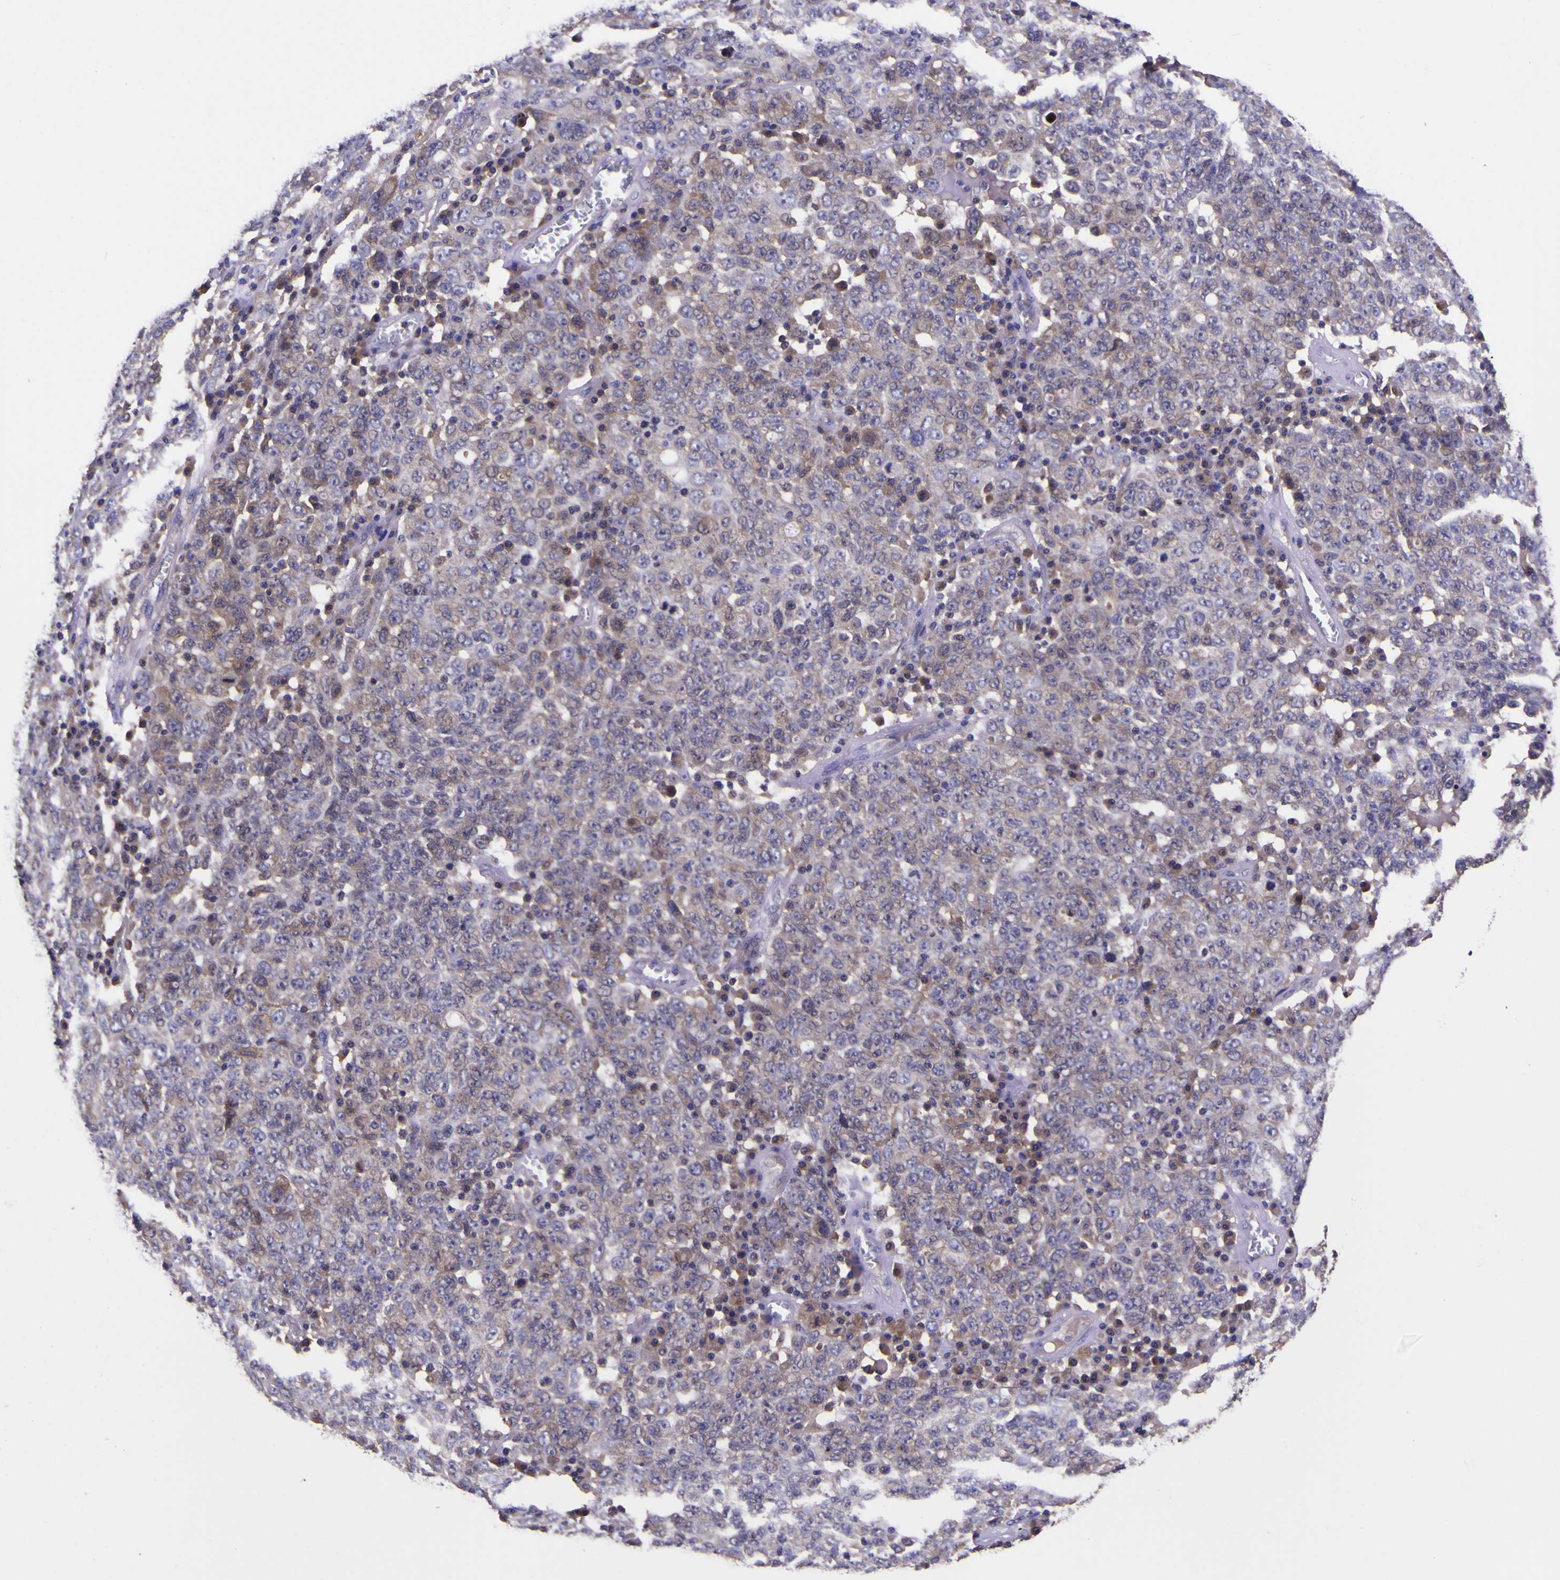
{"staining": {"intensity": "negative", "quantity": "none", "location": "none"}, "tissue": "ovarian cancer", "cell_type": "Tumor cells", "image_type": "cancer", "snomed": [{"axis": "morphology", "description": "Carcinoma, endometroid"}, {"axis": "topography", "description": "Ovary"}], "caption": "Immunohistochemical staining of endometroid carcinoma (ovarian) shows no significant positivity in tumor cells.", "gene": "MAPK14", "patient": {"sex": "female", "age": 62}}